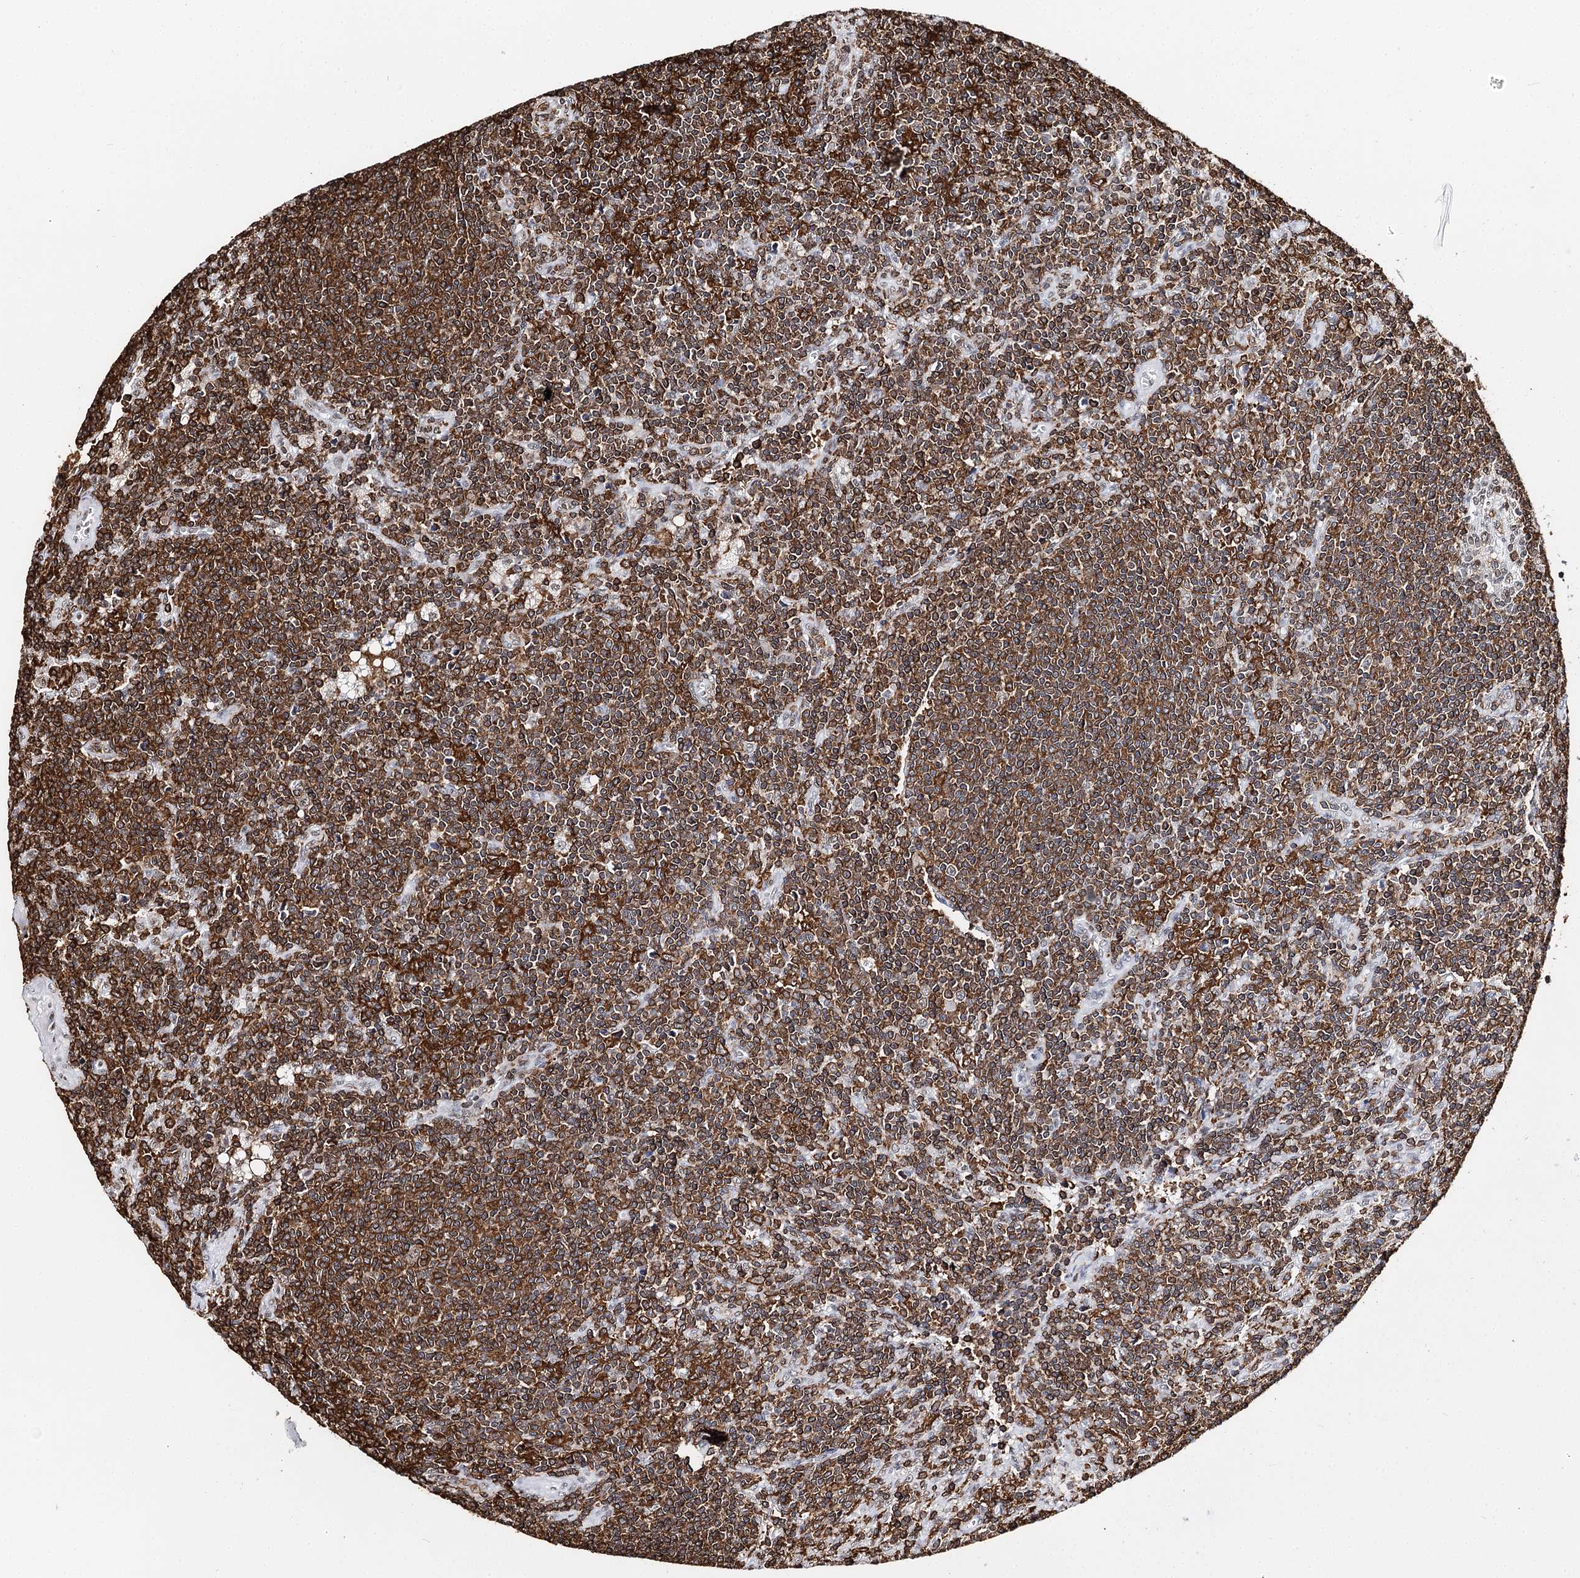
{"staining": {"intensity": "moderate", "quantity": ">75%", "location": "cytoplasmic/membranous"}, "tissue": "lymph node", "cell_type": "Germinal center cells", "image_type": "normal", "snomed": [{"axis": "morphology", "description": "Normal tissue, NOS"}, {"axis": "topography", "description": "Lymph node"}], "caption": "The photomicrograph demonstrates staining of normal lymph node, revealing moderate cytoplasmic/membranous protein positivity (brown color) within germinal center cells.", "gene": "BARD1", "patient": {"sex": "male", "age": 69}}